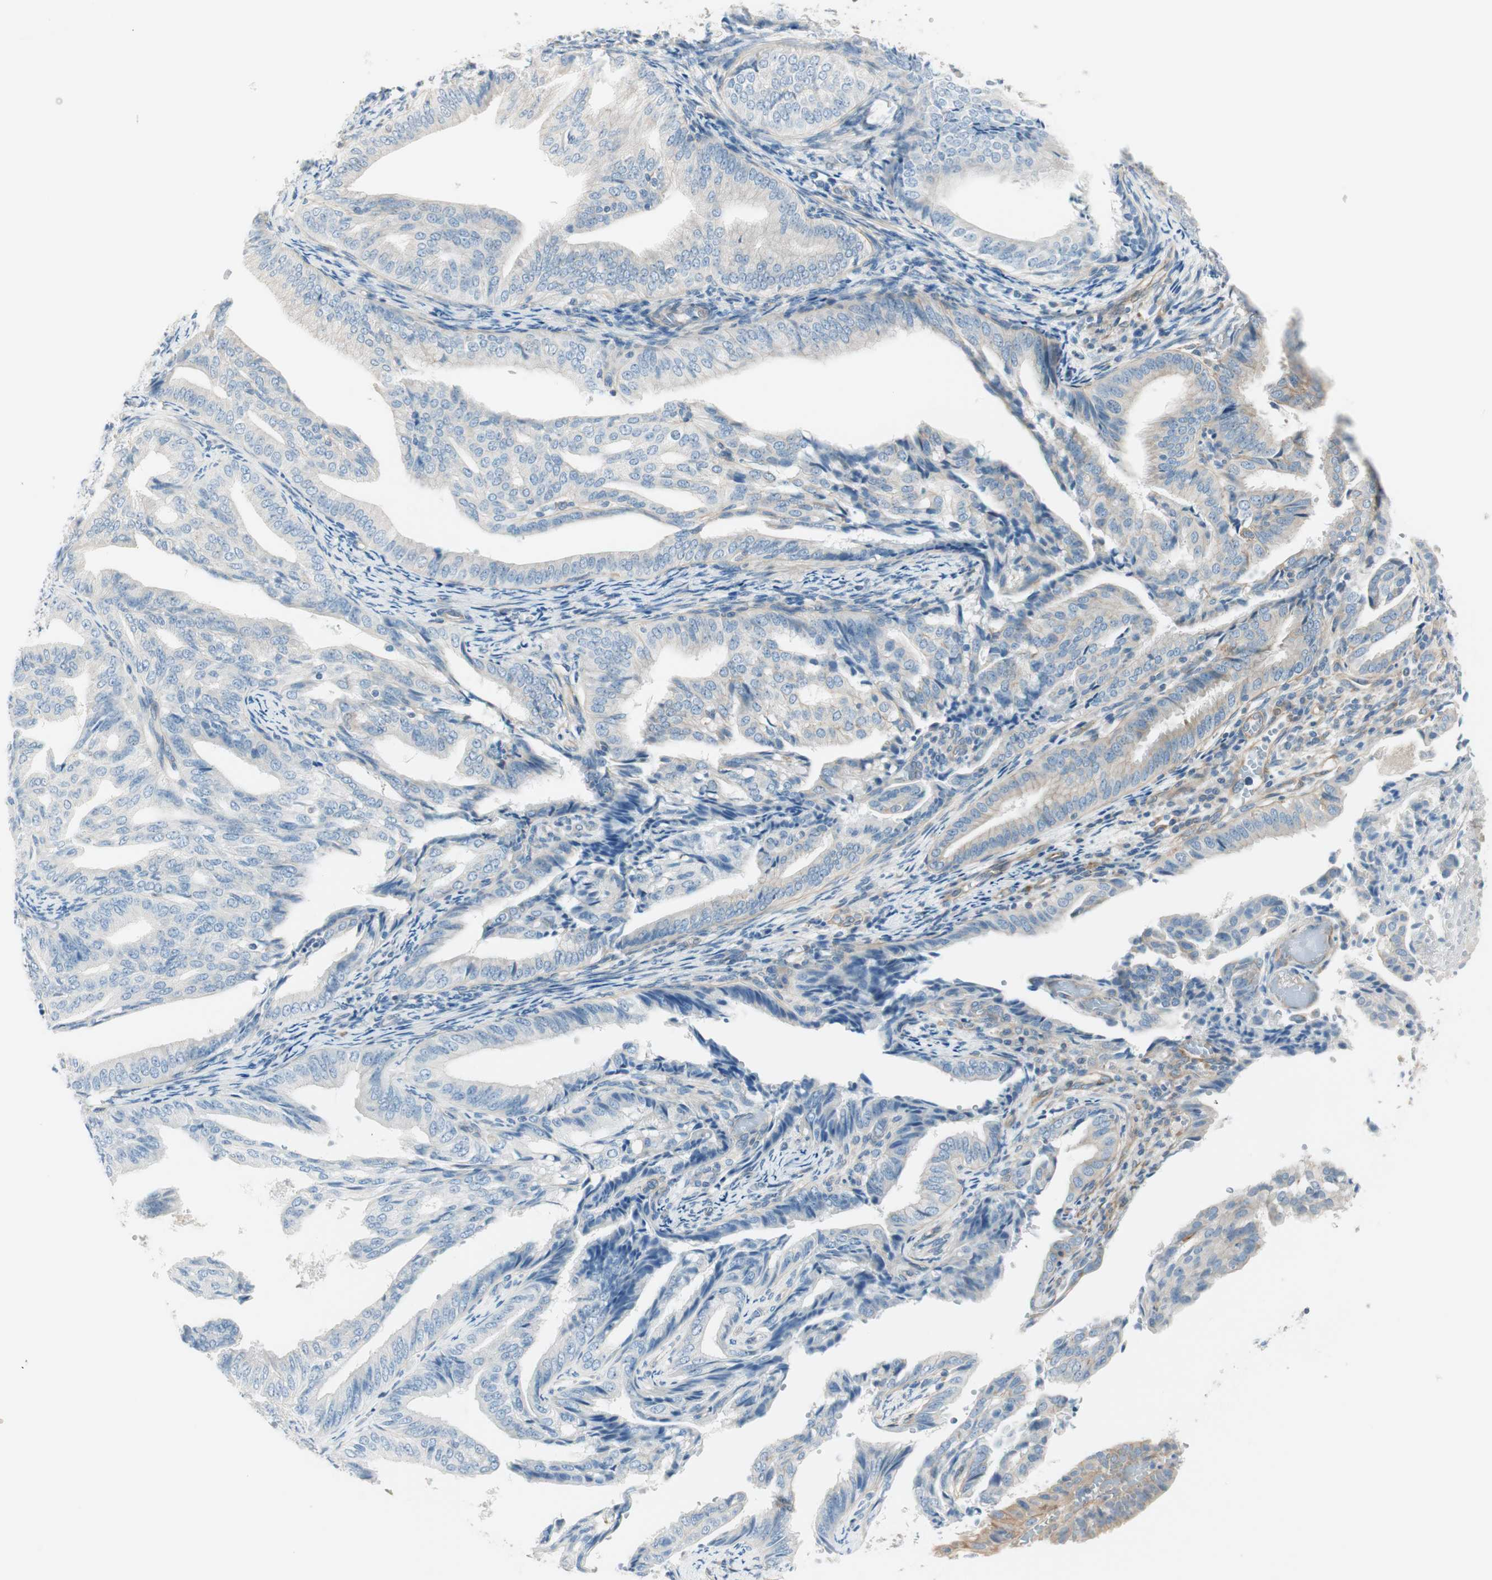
{"staining": {"intensity": "negative", "quantity": "none", "location": "none"}, "tissue": "endometrial cancer", "cell_type": "Tumor cells", "image_type": "cancer", "snomed": [{"axis": "morphology", "description": "Adenocarcinoma, NOS"}, {"axis": "topography", "description": "Endometrium"}], "caption": "IHC of endometrial cancer demonstrates no expression in tumor cells.", "gene": "CDK3", "patient": {"sex": "female", "age": 58}}